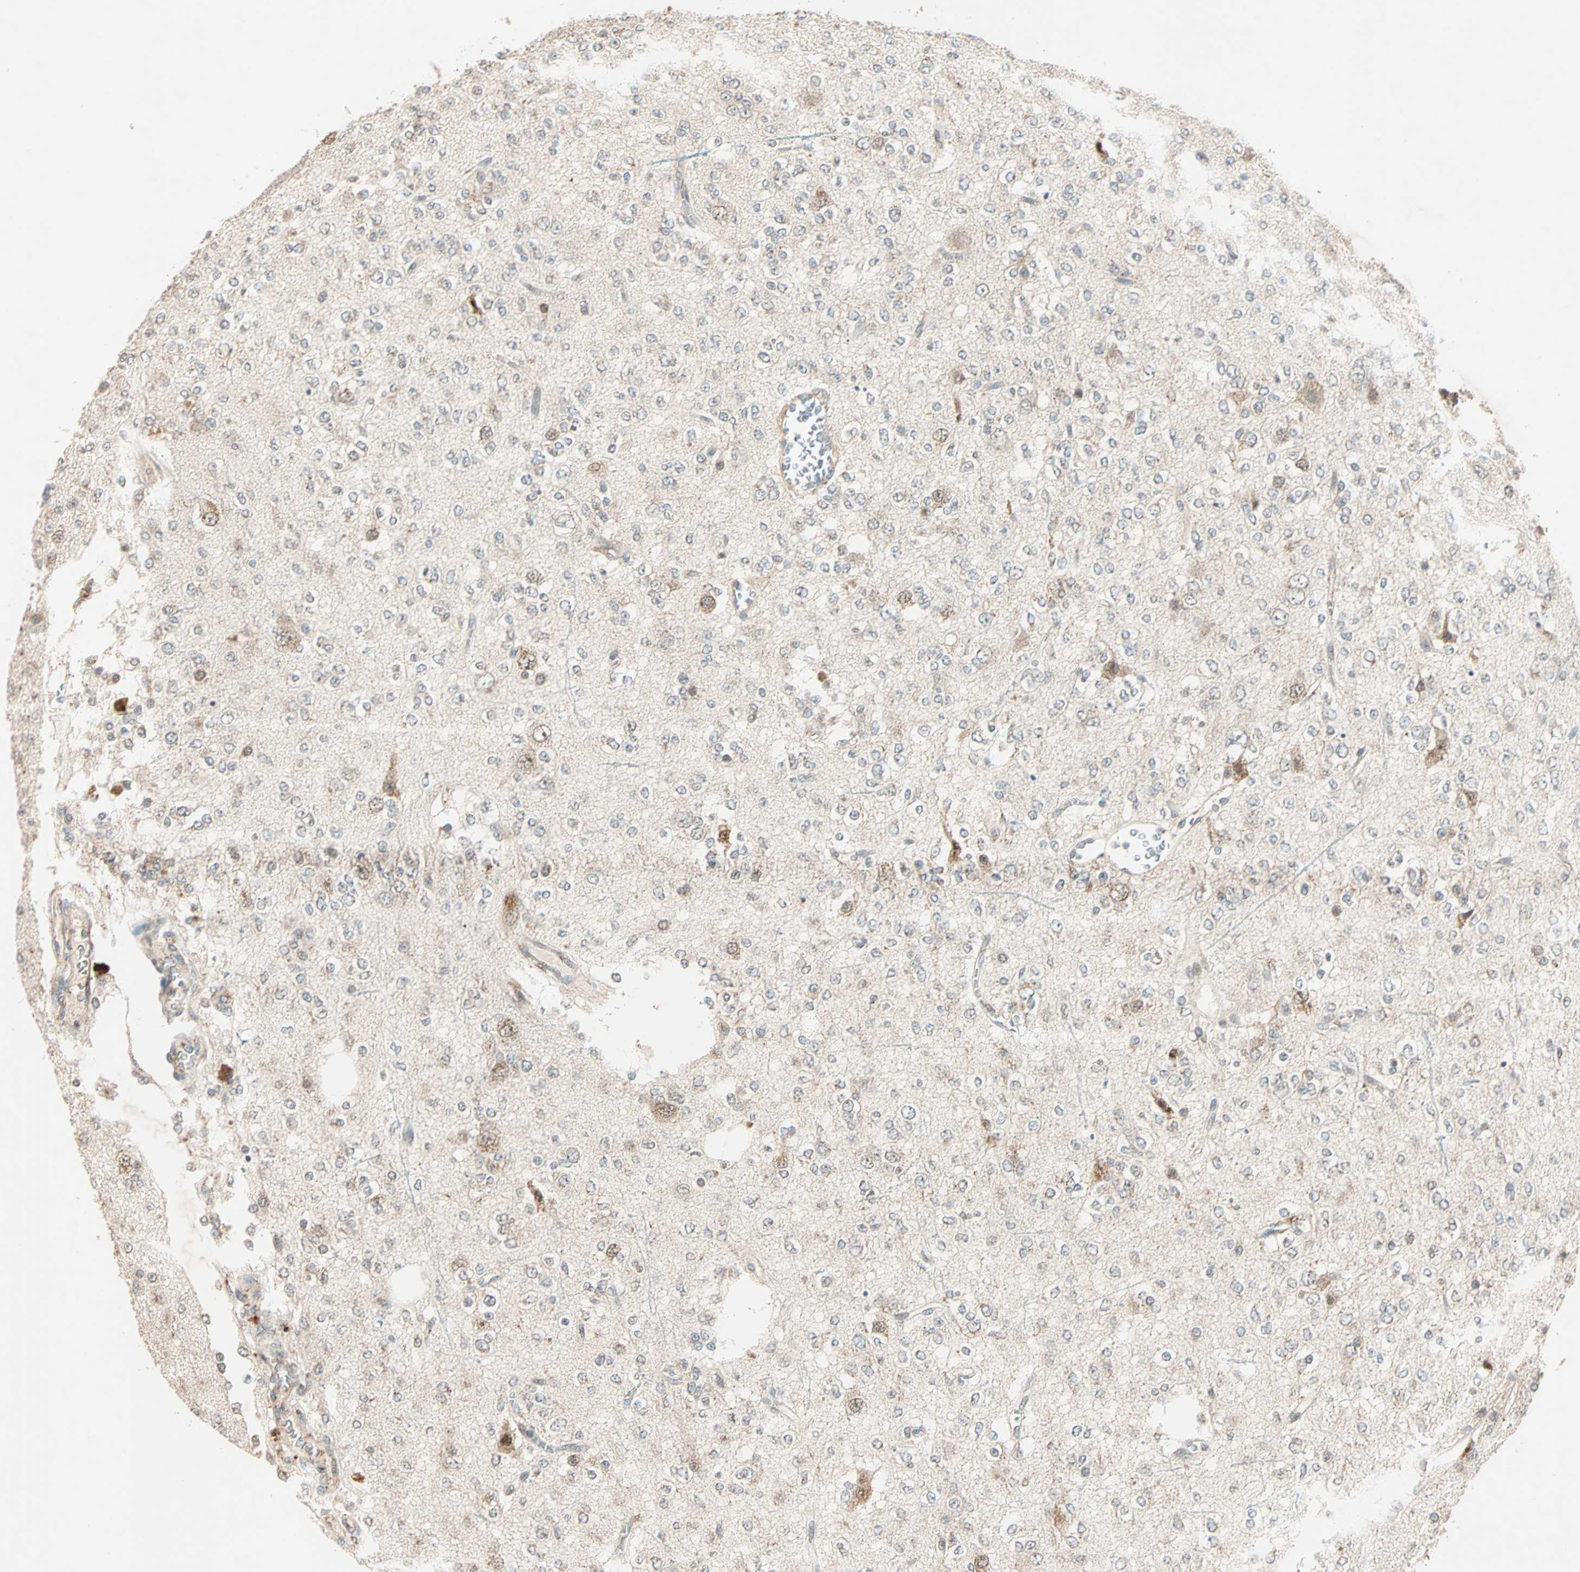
{"staining": {"intensity": "weak", "quantity": "<25%", "location": "cytoplasmic/membranous"}, "tissue": "glioma", "cell_type": "Tumor cells", "image_type": "cancer", "snomed": [{"axis": "morphology", "description": "Glioma, malignant, Low grade"}, {"axis": "topography", "description": "Brain"}], "caption": "High magnification brightfield microscopy of low-grade glioma (malignant) stained with DAB (3,3'-diaminobenzidine) (brown) and counterstained with hematoxylin (blue): tumor cells show no significant positivity.", "gene": "PRDM2", "patient": {"sex": "male", "age": 38}}